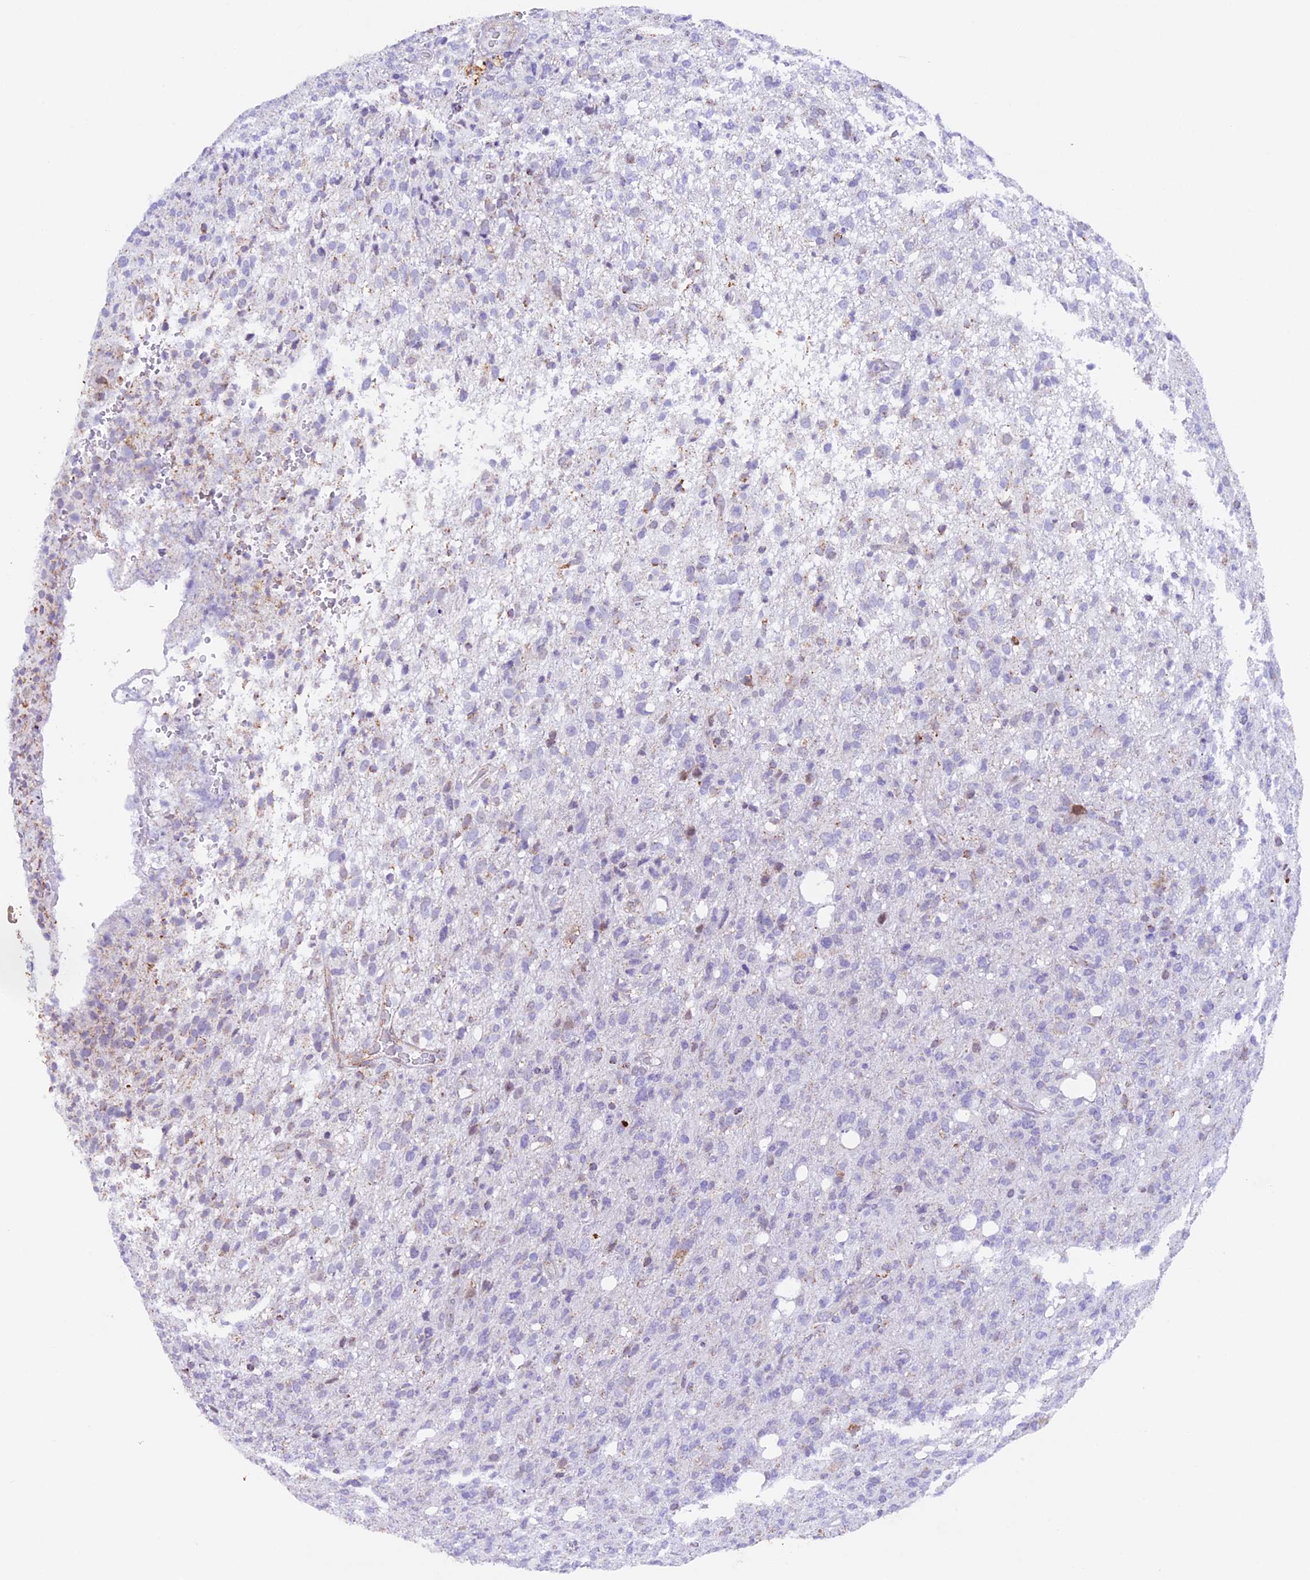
{"staining": {"intensity": "negative", "quantity": "none", "location": "none"}, "tissue": "glioma", "cell_type": "Tumor cells", "image_type": "cancer", "snomed": [{"axis": "morphology", "description": "Glioma, malignant, High grade"}, {"axis": "topography", "description": "Brain"}], "caption": "IHC histopathology image of malignant glioma (high-grade) stained for a protein (brown), which displays no positivity in tumor cells. Nuclei are stained in blue.", "gene": "TFAM", "patient": {"sex": "female", "age": 57}}